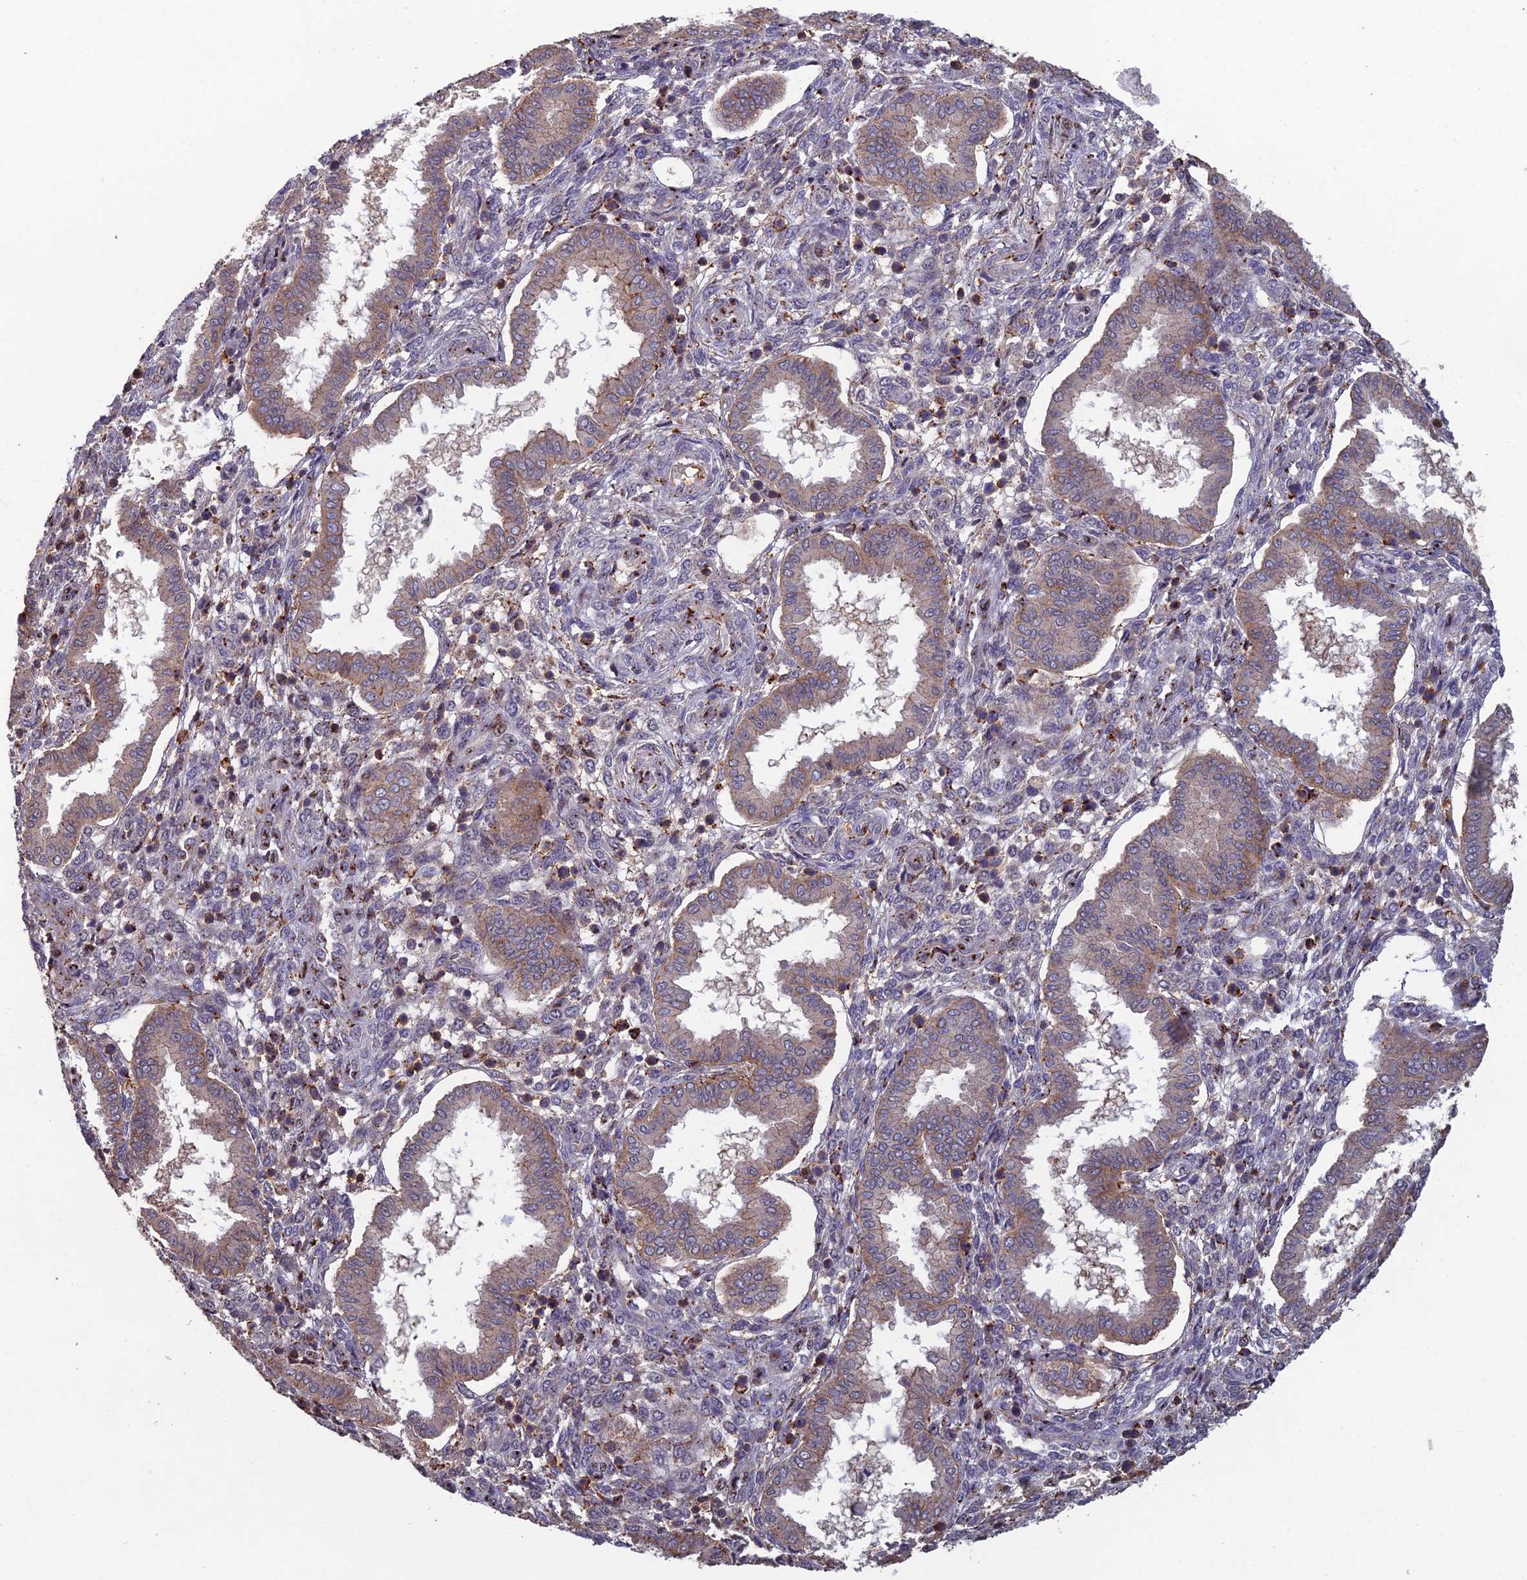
{"staining": {"intensity": "negative", "quantity": "none", "location": "none"}, "tissue": "endometrium", "cell_type": "Cells in endometrial stroma", "image_type": "normal", "snomed": [{"axis": "morphology", "description": "Normal tissue, NOS"}, {"axis": "topography", "description": "Endometrium"}], "caption": "High power microscopy histopathology image of an immunohistochemistry image of unremarkable endometrium, revealing no significant expression in cells in endometrial stroma.", "gene": "C15orf62", "patient": {"sex": "female", "age": 24}}